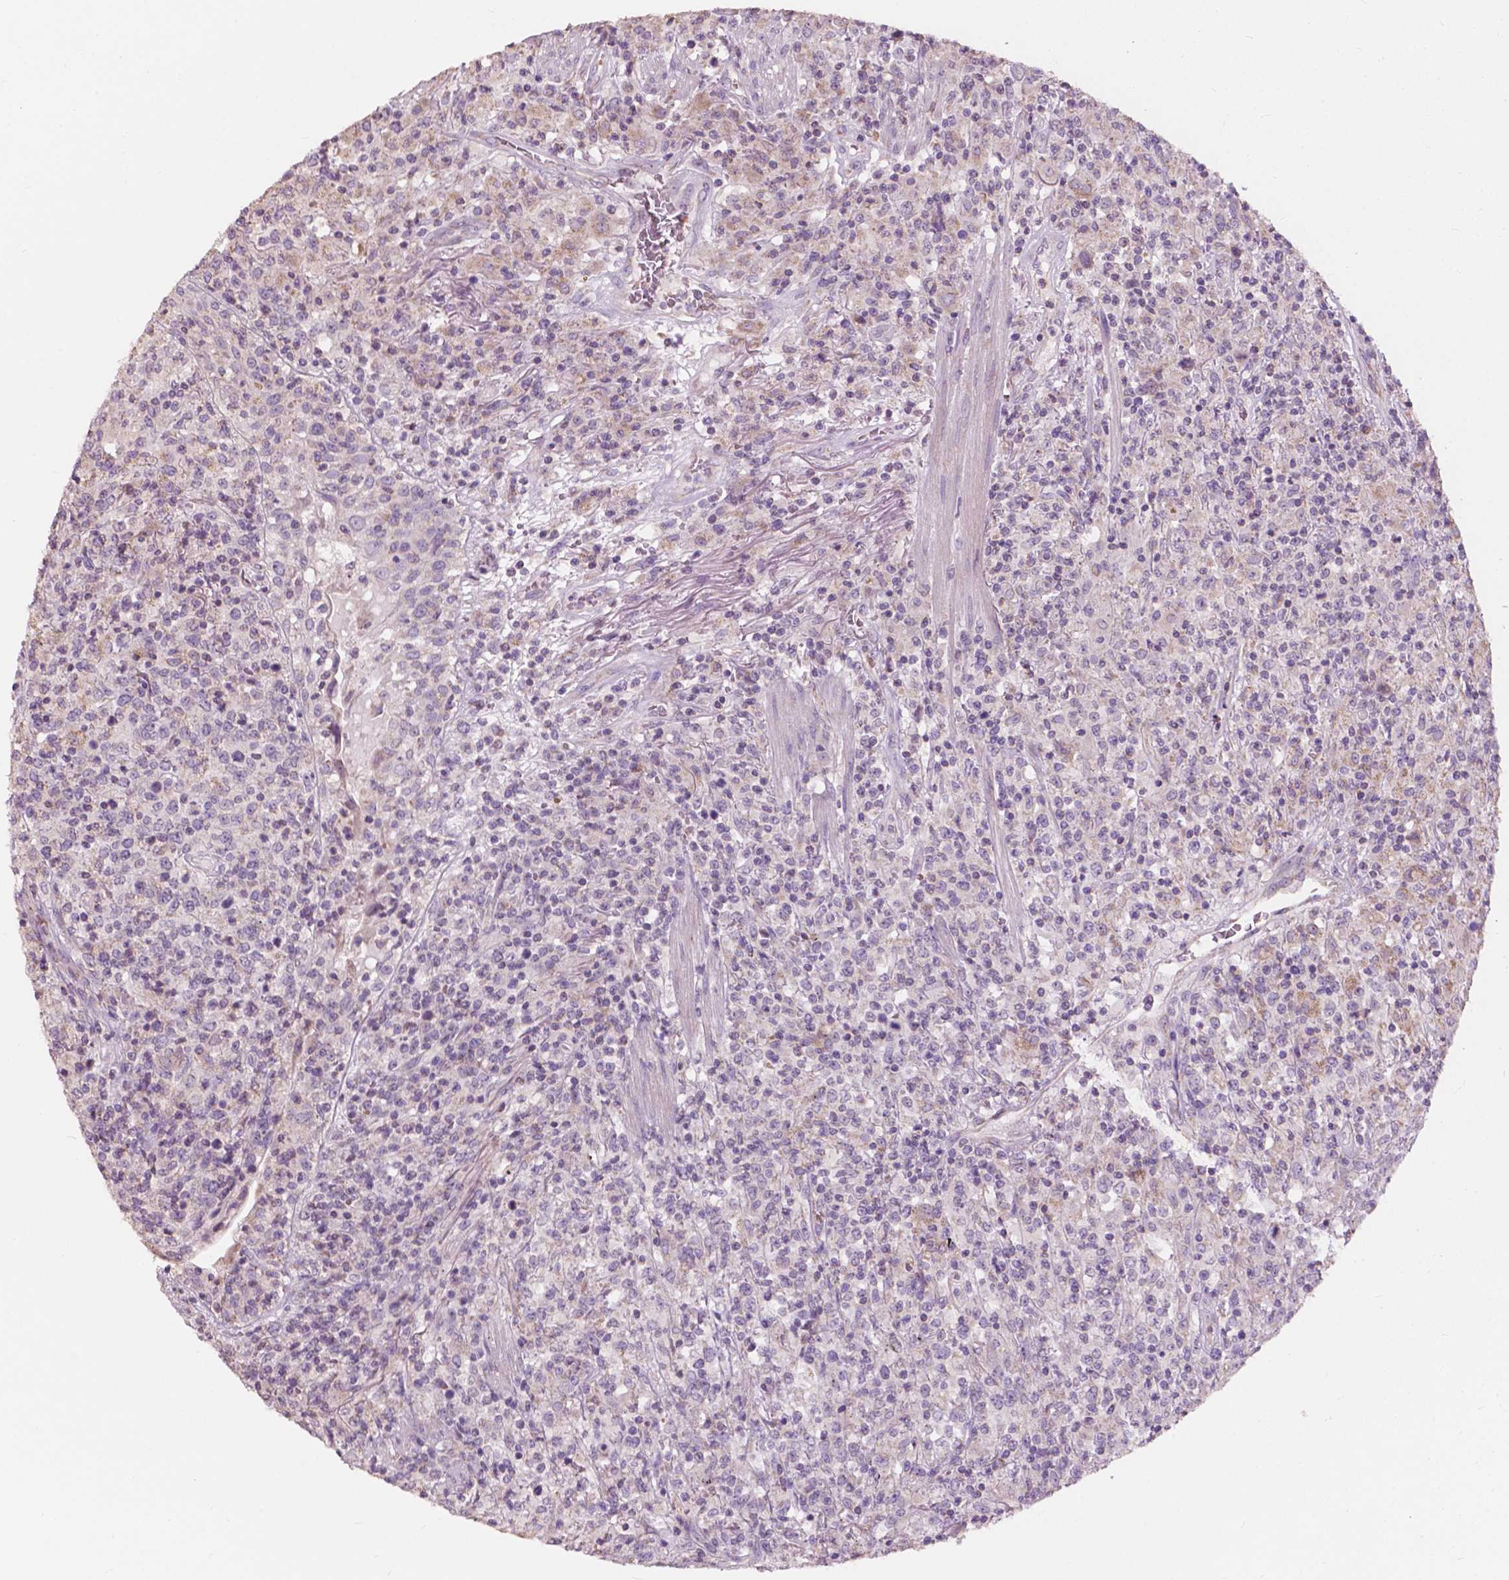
{"staining": {"intensity": "negative", "quantity": "none", "location": "none"}, "tissue": "lymphoma", "cell_type": "Tumor cells", "image_type": "cancer", "snomed": [{"axis": "morphology", "description": "Malignant lymphoma, non-Hodgkin's type, High grade"}, {"axis": "topography", "description": "Lung"}], "caption": "Tumor cells are negative for brown protein staining in lymphoma.", "gene": "NDUFS1", "patient": {"sex": "male", "age": 79}}